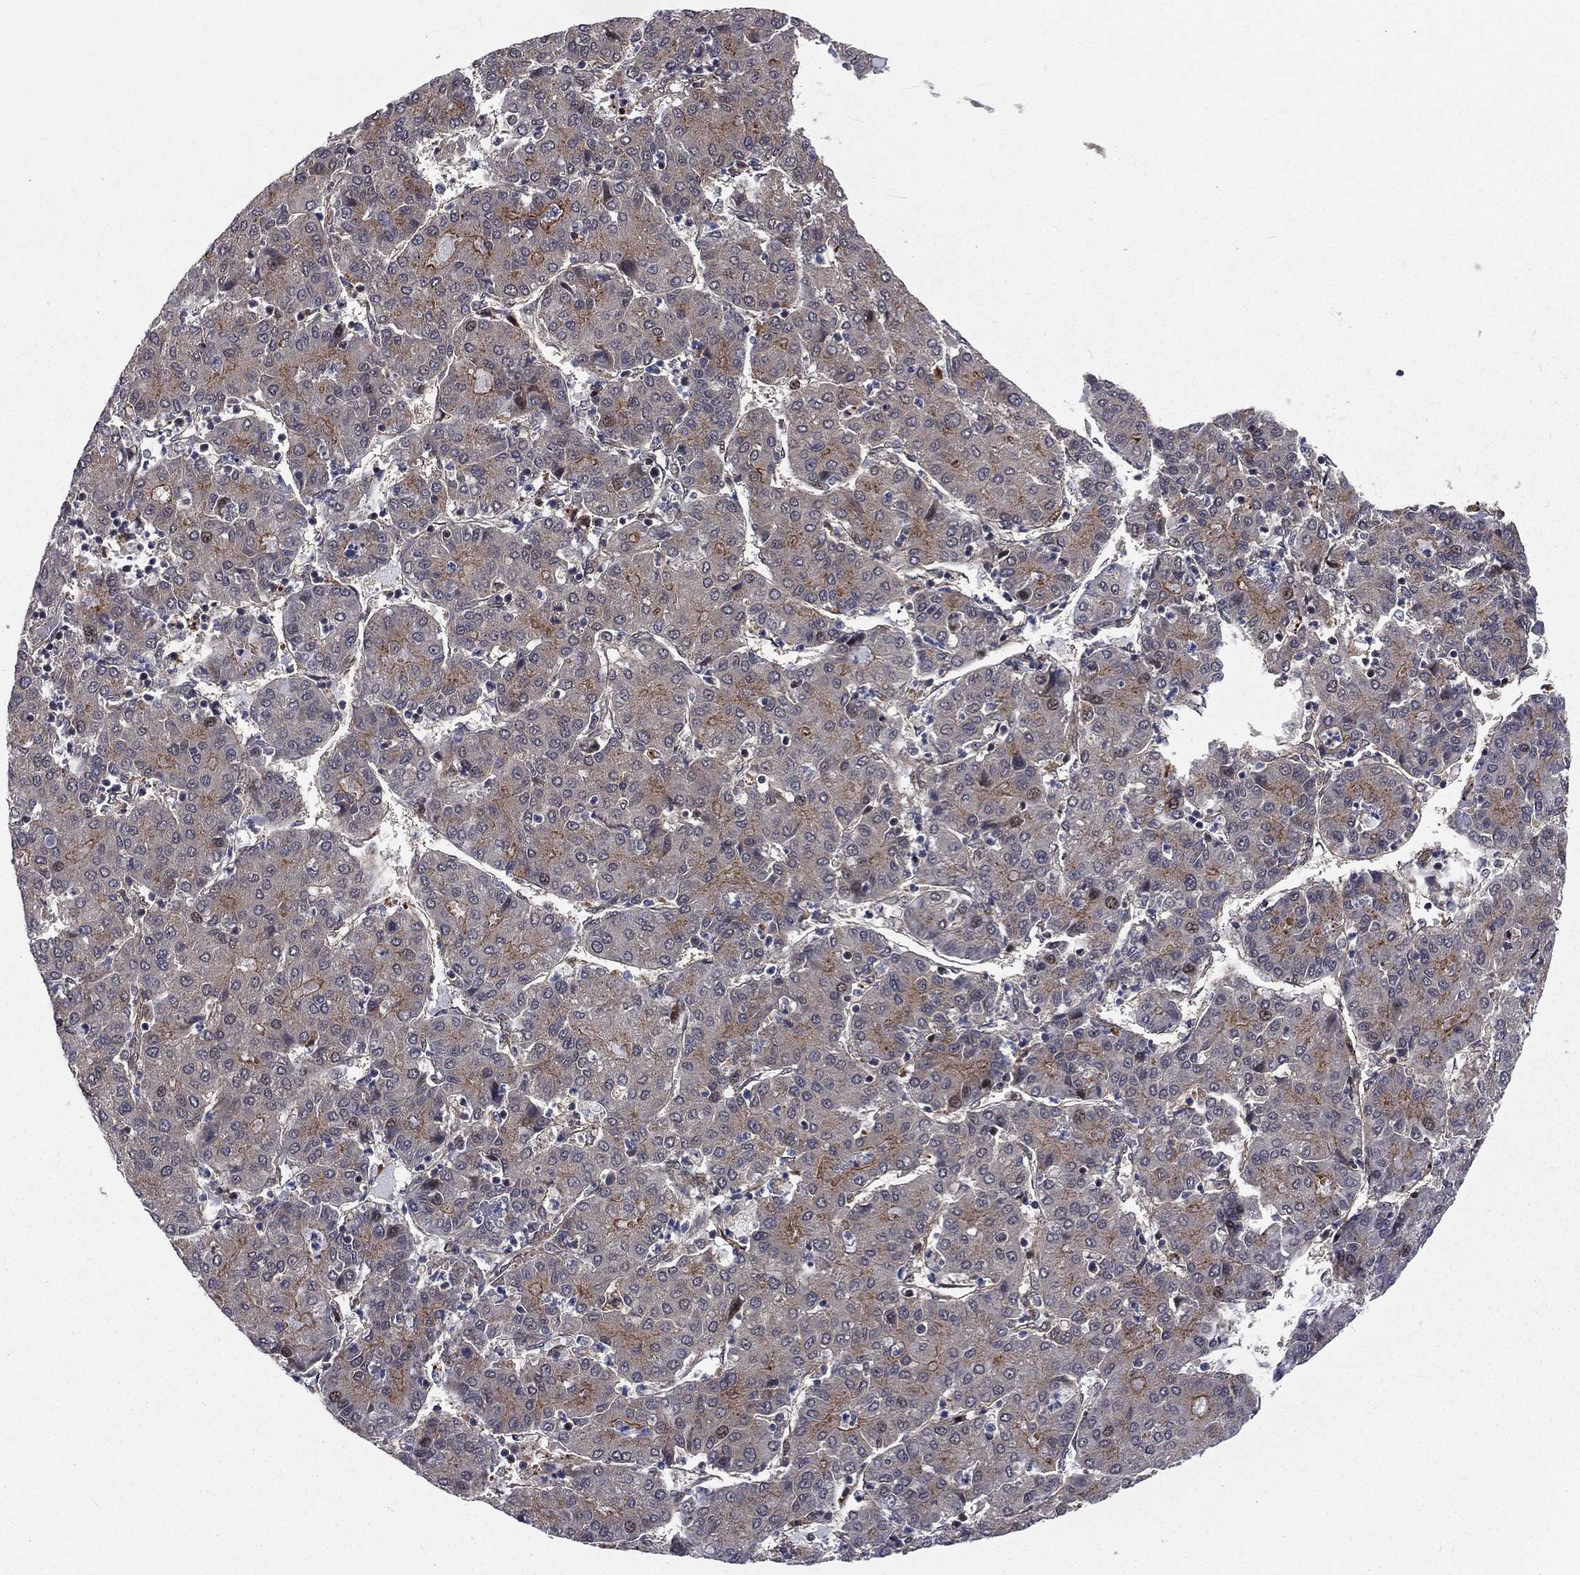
{"staining": {"intensity": "moderate", "quantity": "<25%", "location": "cytoplasmic/membranous"}, "tissue": "liver cancer", "cell_type": "Tumor cells", "image_type": "cancer", "snomed": [{"axis": "morphology", "description": "Carcinoma, Hepatocellular, NOS"}, {"axis": "topography", "description": "Liver"}], "caption": "DAB (3,3'-diaminobenzidine) immunohistochemical staining of human liver hepatocellular carcinoma displays moderate cytoplasmic/membranous protein staining in about <25% of tumor cells. The staining was performed using DAB (3,3'-diaminobenzidine), with brown indicating positive protein expression. Nuclei are stained blue with hematoxylin.", "gene": "ARL3", "patient": {"sex": "male", "age": 65}}